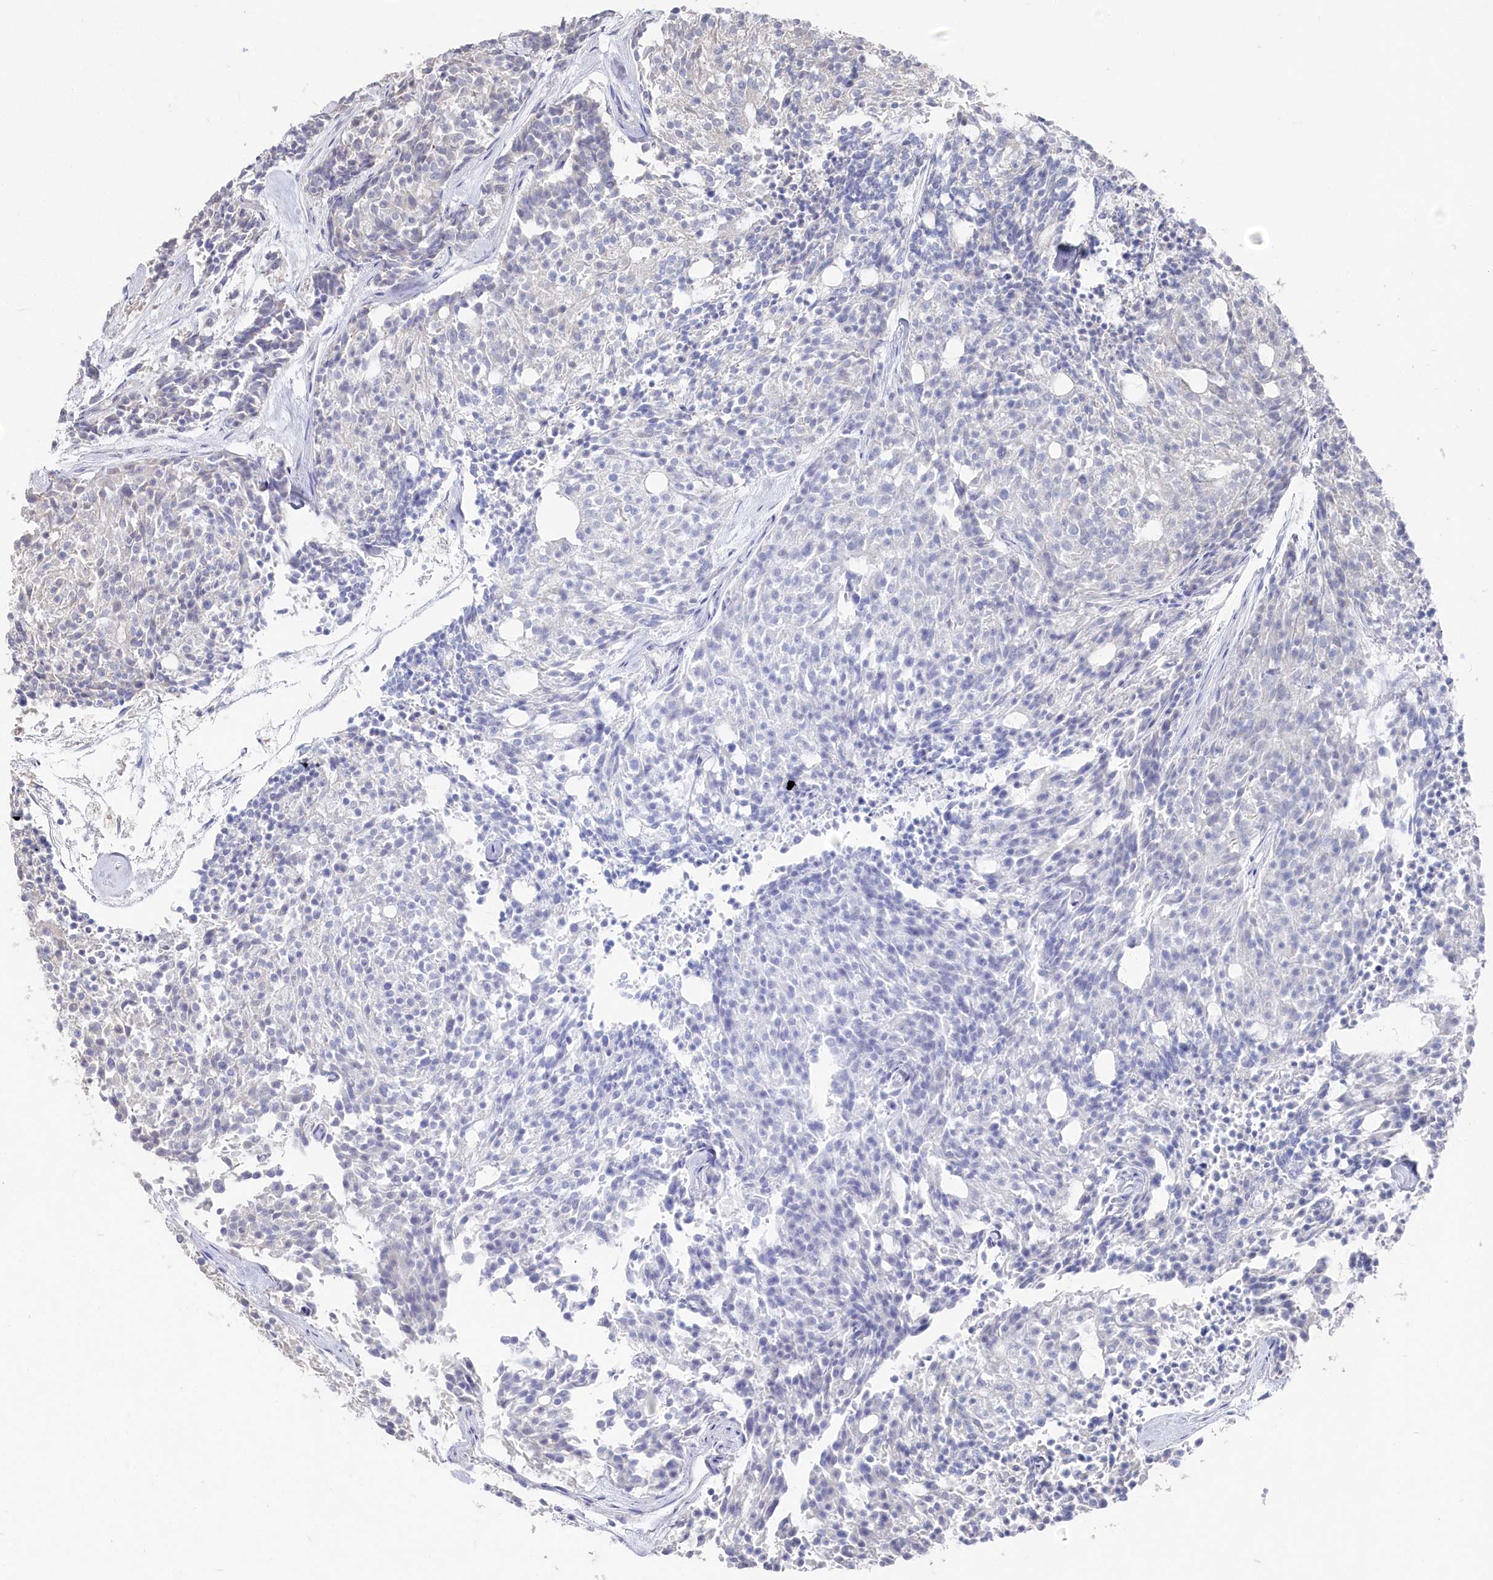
{"staining": {"intensity": "negative", "quantity": "none", "location": "none"}, "tissue": "carcinoid", "cell_type": "Tumor cells", "image_type": "cancer", "snomed": [{"axis": "morphology", "description": "Carcinoid, malignant, NOS"}, {"axis": "topography", "description": "Pancreas"}], "caption": "Immunohistochemistry (IHC) micrograph of malignant carcinoid stained for a protein (brown), which demonstrates no positivity in tumor cells.", "gene": "TGFBRAP1", "patient": {"sex": "female", "age": 54}}